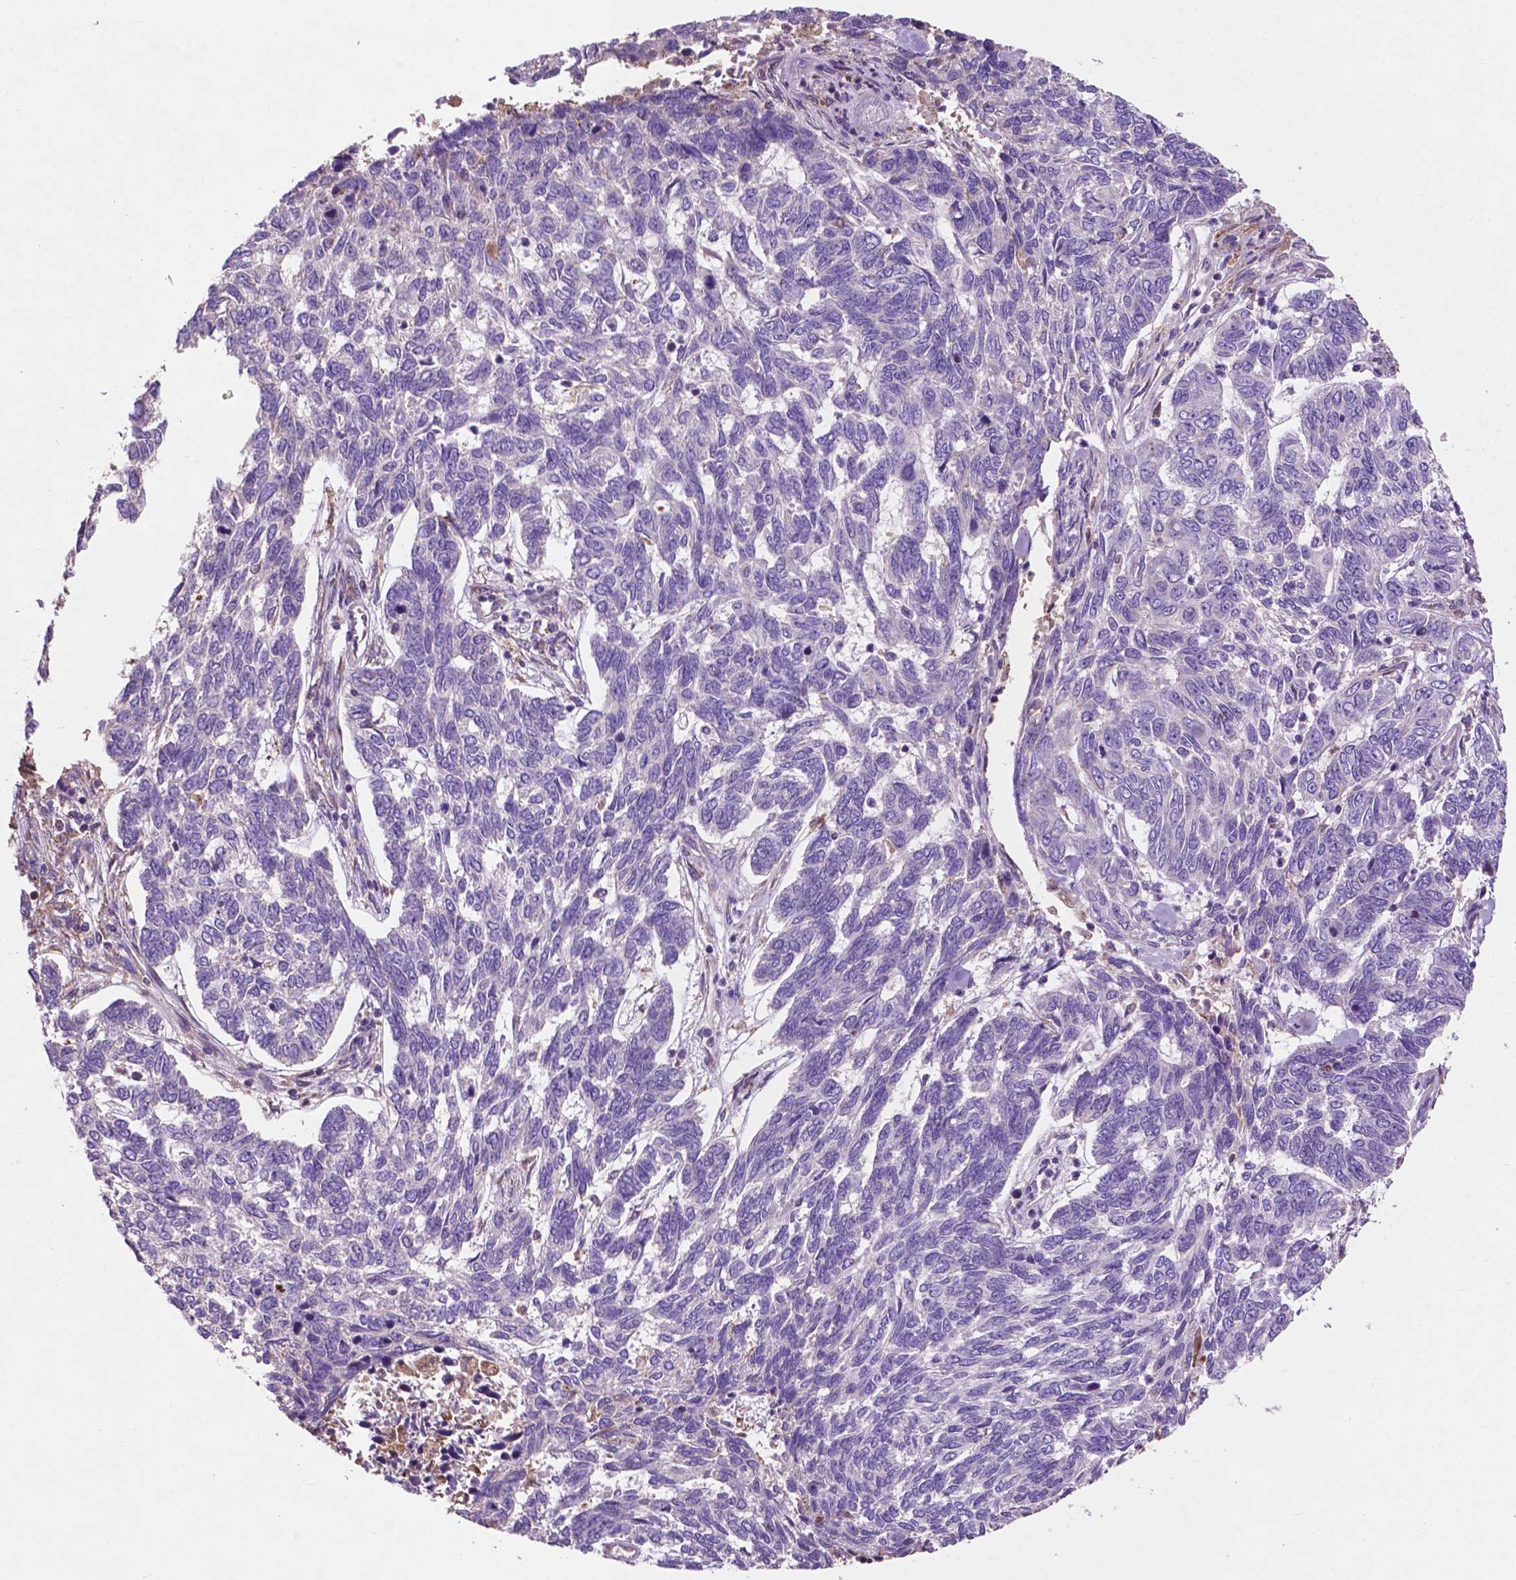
{"staining": {"intensity": "negative", "quantity": "none", "location": "none"}, "tissue": "skin cancer", "cell_type": "Tumor cells", "image_type": "cancer", "snomed": [{"axis": "morphology", "description": "Basal cell carcinoma"}, {"axis": "topography", "description": "Skin"}], "caption": "High magnification brightfield microscopy of skin cancer stained with DAB (brown) and counterstained with hematoxylin (blue): tumor cells show no significant expression.", "gene": "MBTPS1", "patient": {"sex": "female", "age": 65}}